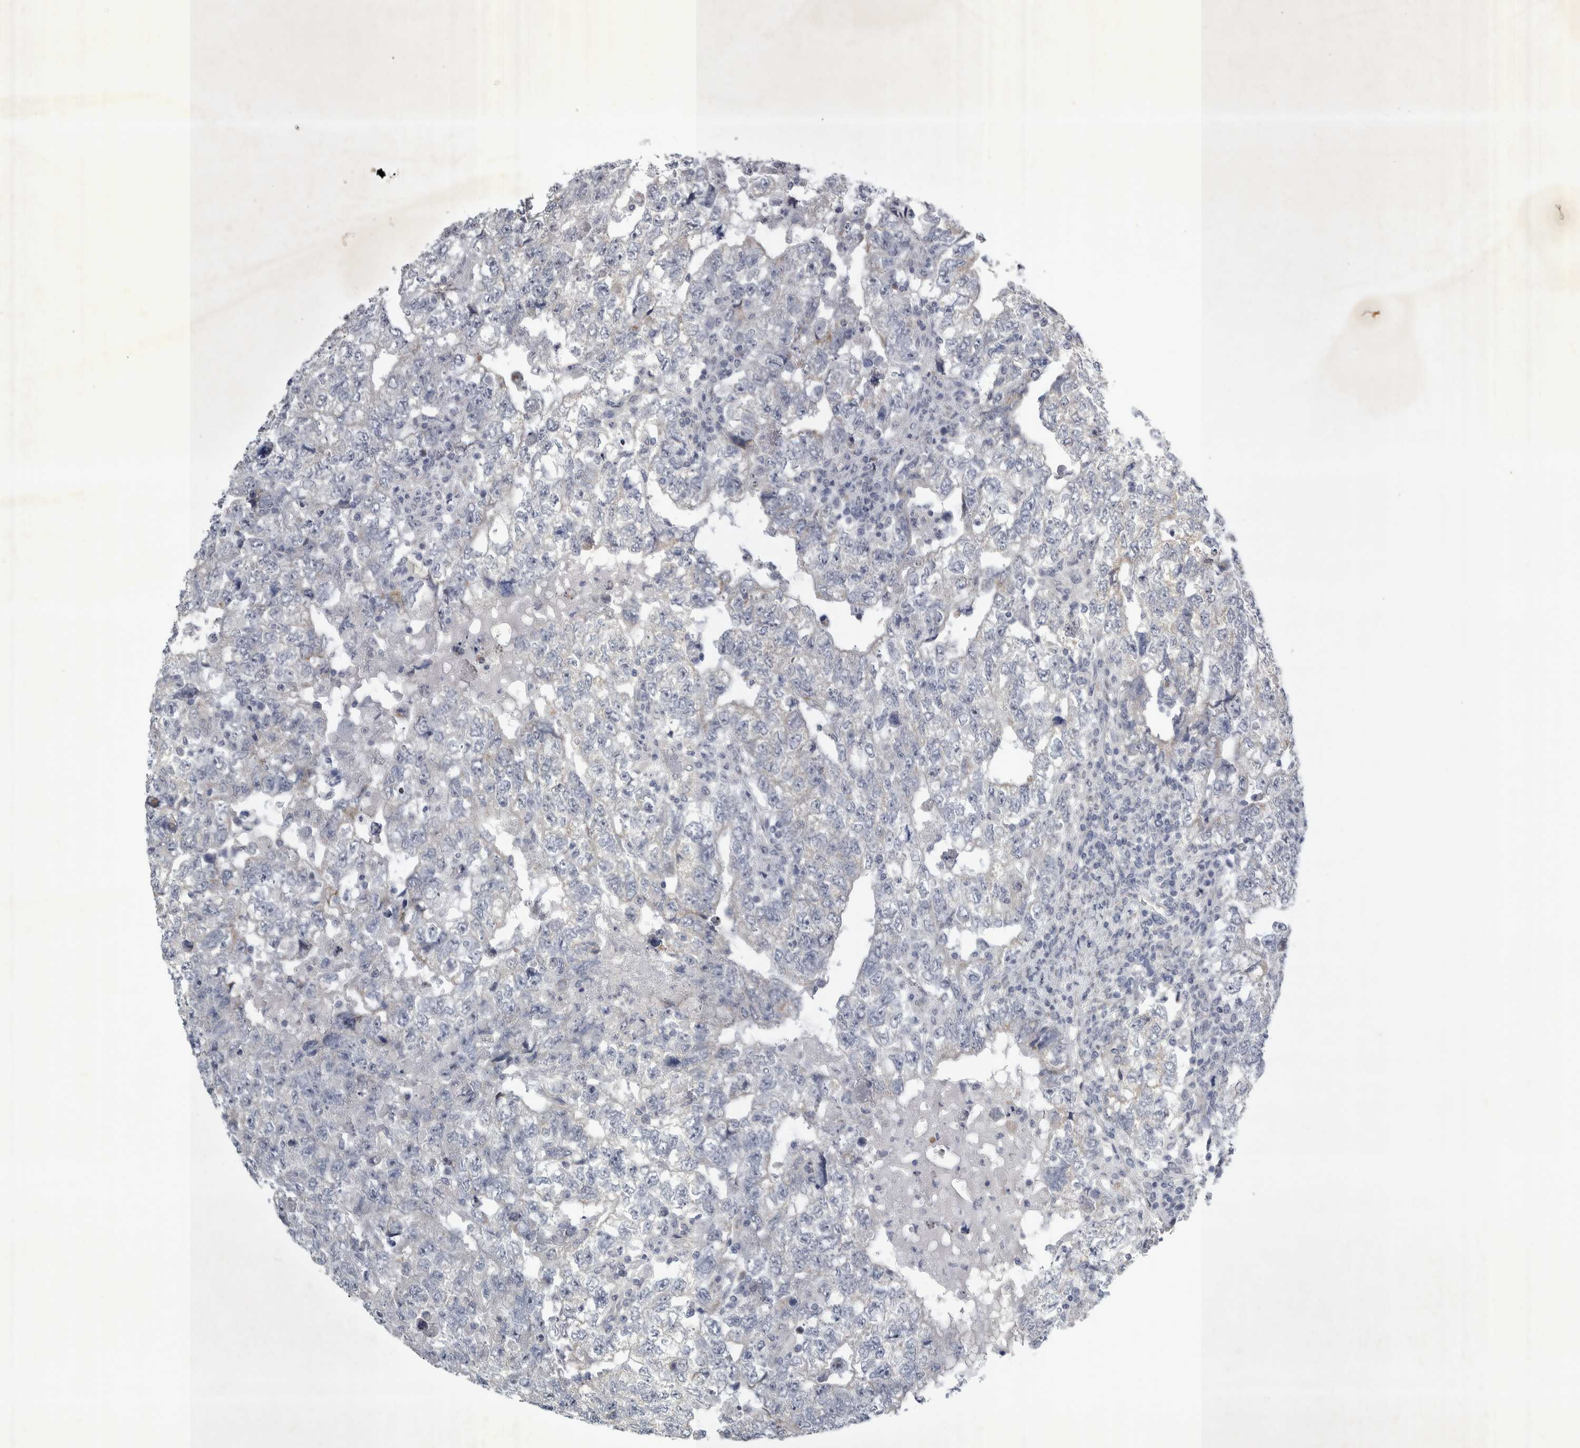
{"staining": {"intensity": "negative", "quantity": "none", "location": "none"}, "tissue": "testis cancer", "cell_type": "Tumor cells", "image_type": "cancer", "snomed": [{"axis": "morphology", "description": "Carcinoma, Embryonal, NOS"}, {"axis": "topography", "description": "Testis"}], "caption": "Immunohistochemistry of embryonal carcinoma (testis) demonstrates no staining in tumor cells.", "gene": "FXYD7", "patient": {"sex": "male", "age": 36}}